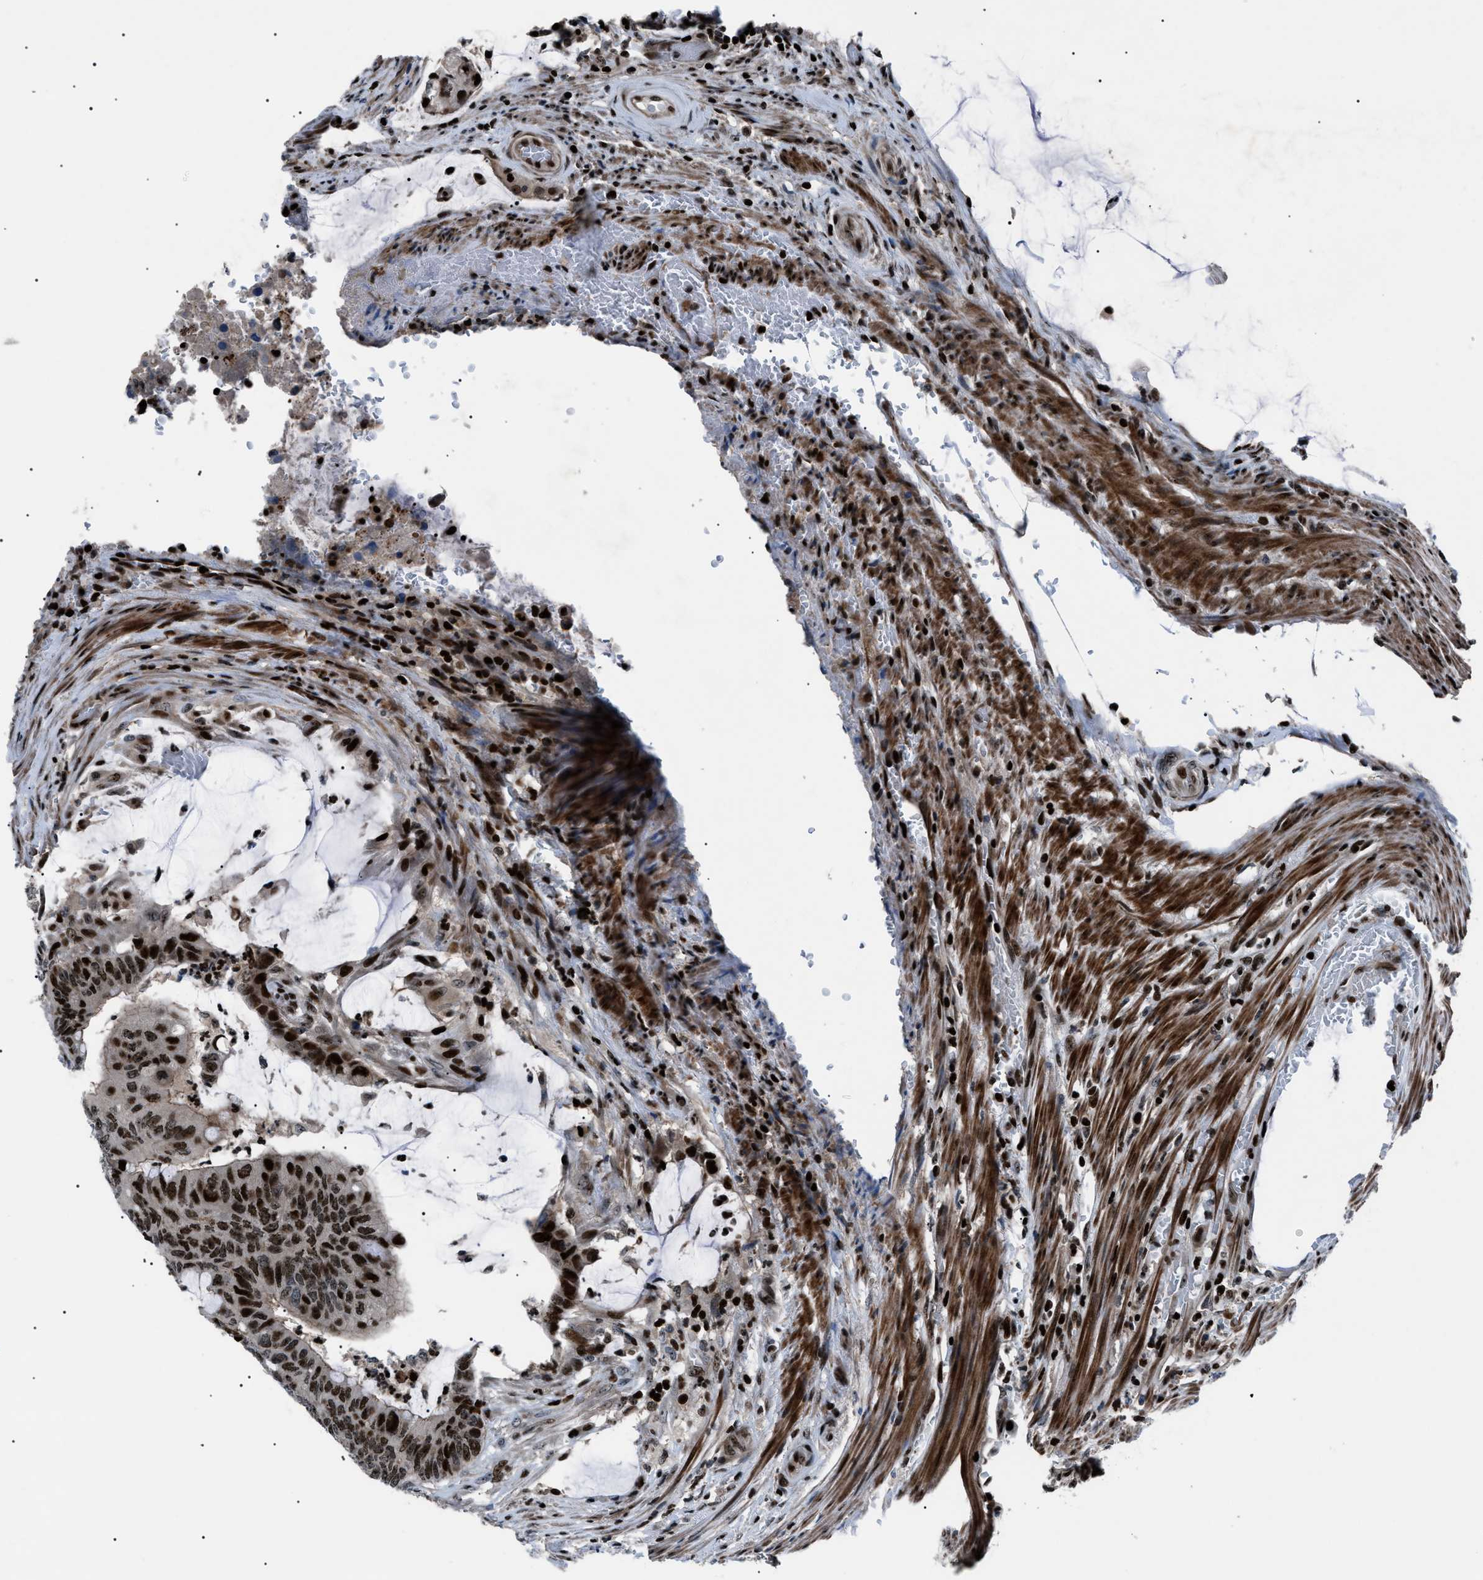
{"staining": {"intensity": "moderate", "quantity": ">75%", "location": "nuclear"}, "tissue": "colorectal cancer", "cell_type": "Tumor cells", "image_type": "cancer", "snomed": [{"axis": "morphology", "description": "Normal tissue, NOS"}, {"axis": "morphology", "description": "Adenocarcinoma, NOS"}, {"axis": "topography", "description": "Rectum"}], "caption": "An image showing moderate nuclear staining in approximately >75% of tumor cells in adenocarcinoma (colorectal), as visualized by brown immunohistochemical staining.", "gene": "PRKX", "patient": {"sex": "male", "age": 92}}